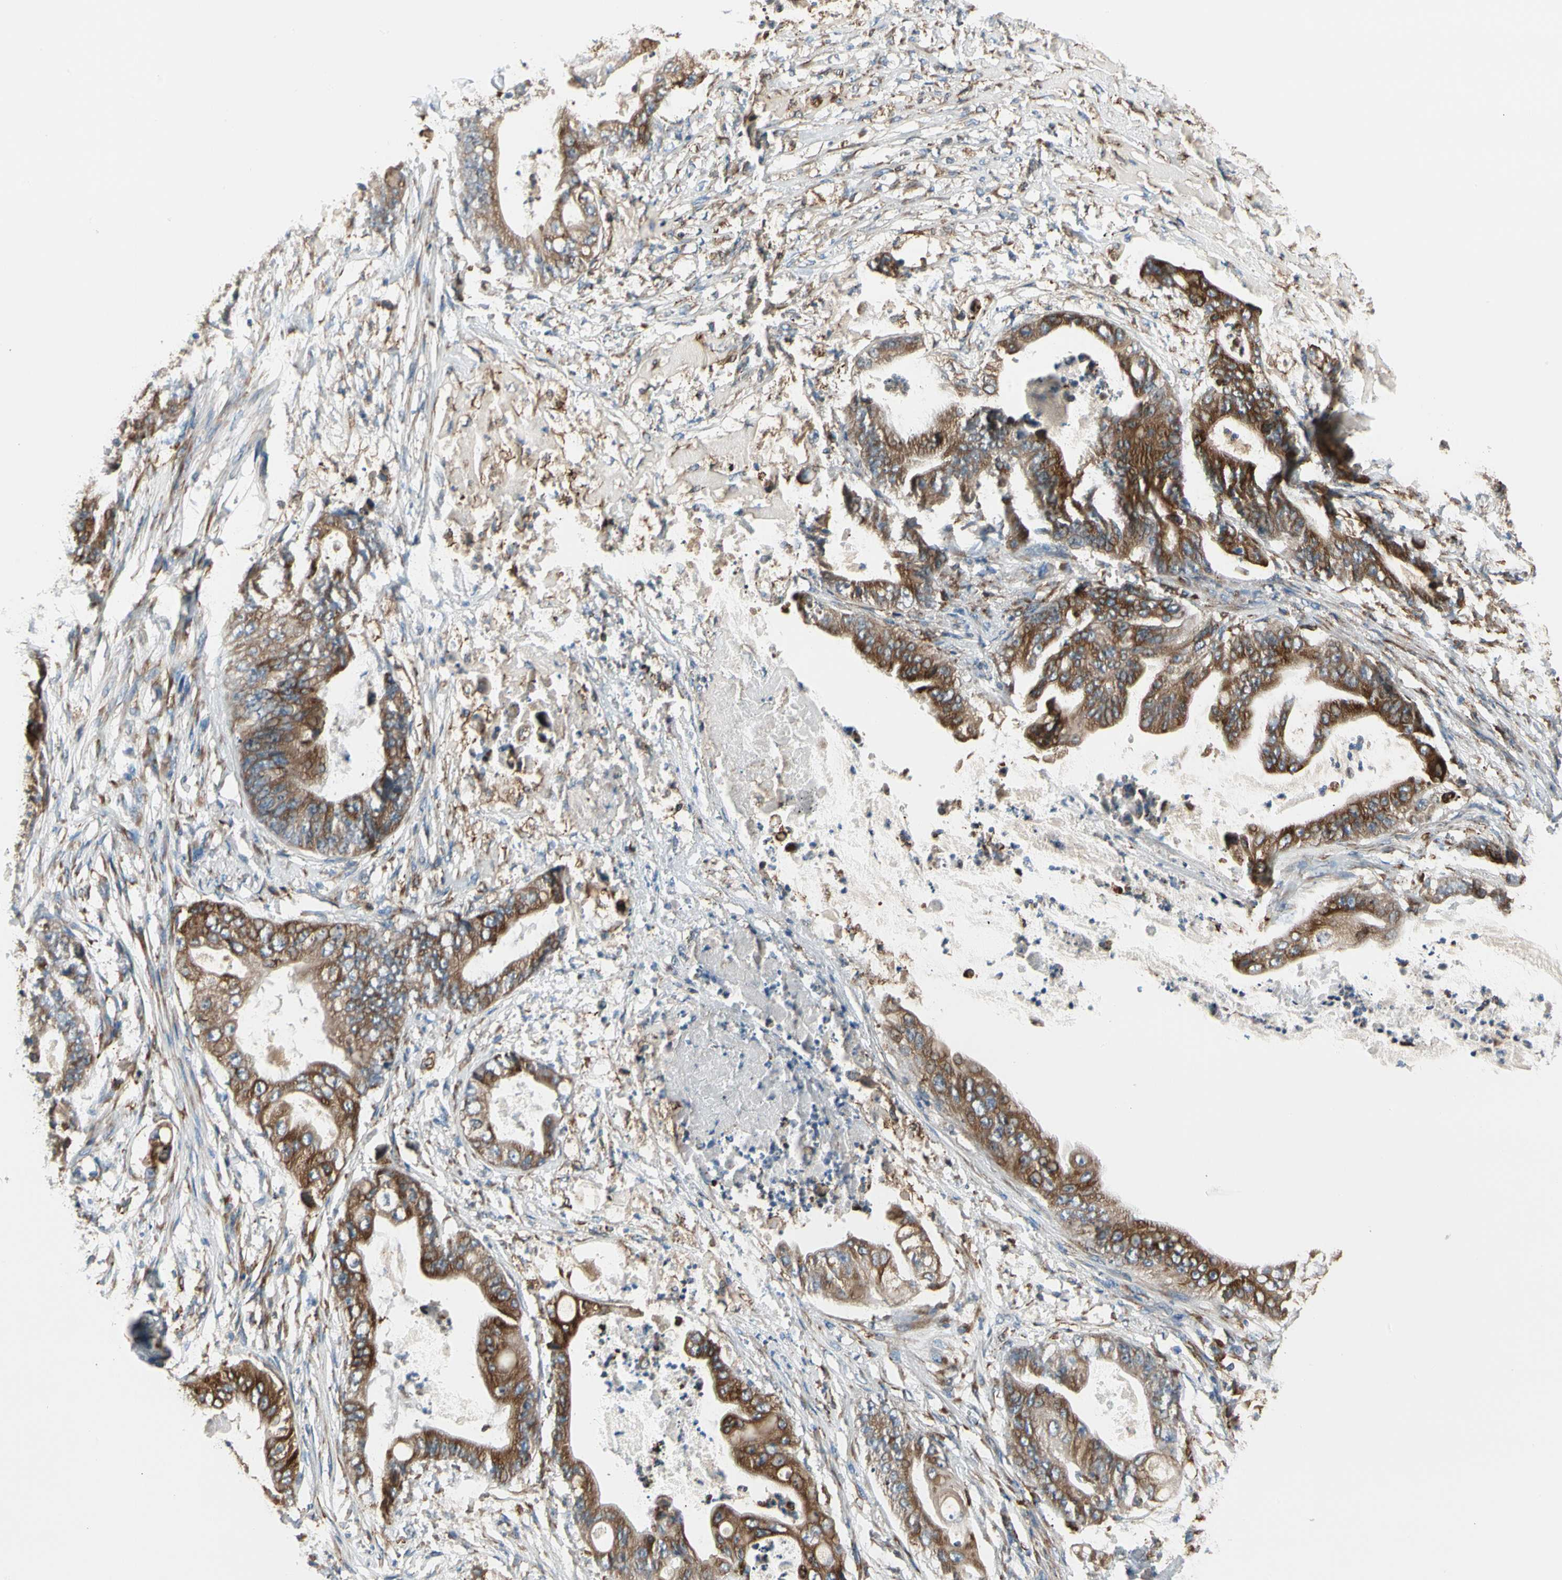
{"staining": {"intensity": "strong", "quantity": ">75%", "location": "cytoplasmic/membranous"}, "tissue": "stomach cancer", "cell_type": "Tumor cells", "image_type": "cancer", "snomed": [{"axis": "morphology", "description": "Adenocarcinoma, NOS"}, {"axis": "topography", "description": "Stomach"}], "caption": "Adenocarcinoma (stomach) tissue displays strong cytoplasmic/membranous expression in about >75% of tumor cells", "gene": "LRPAP1", "patient": {"sex": "female", "age": 73}}